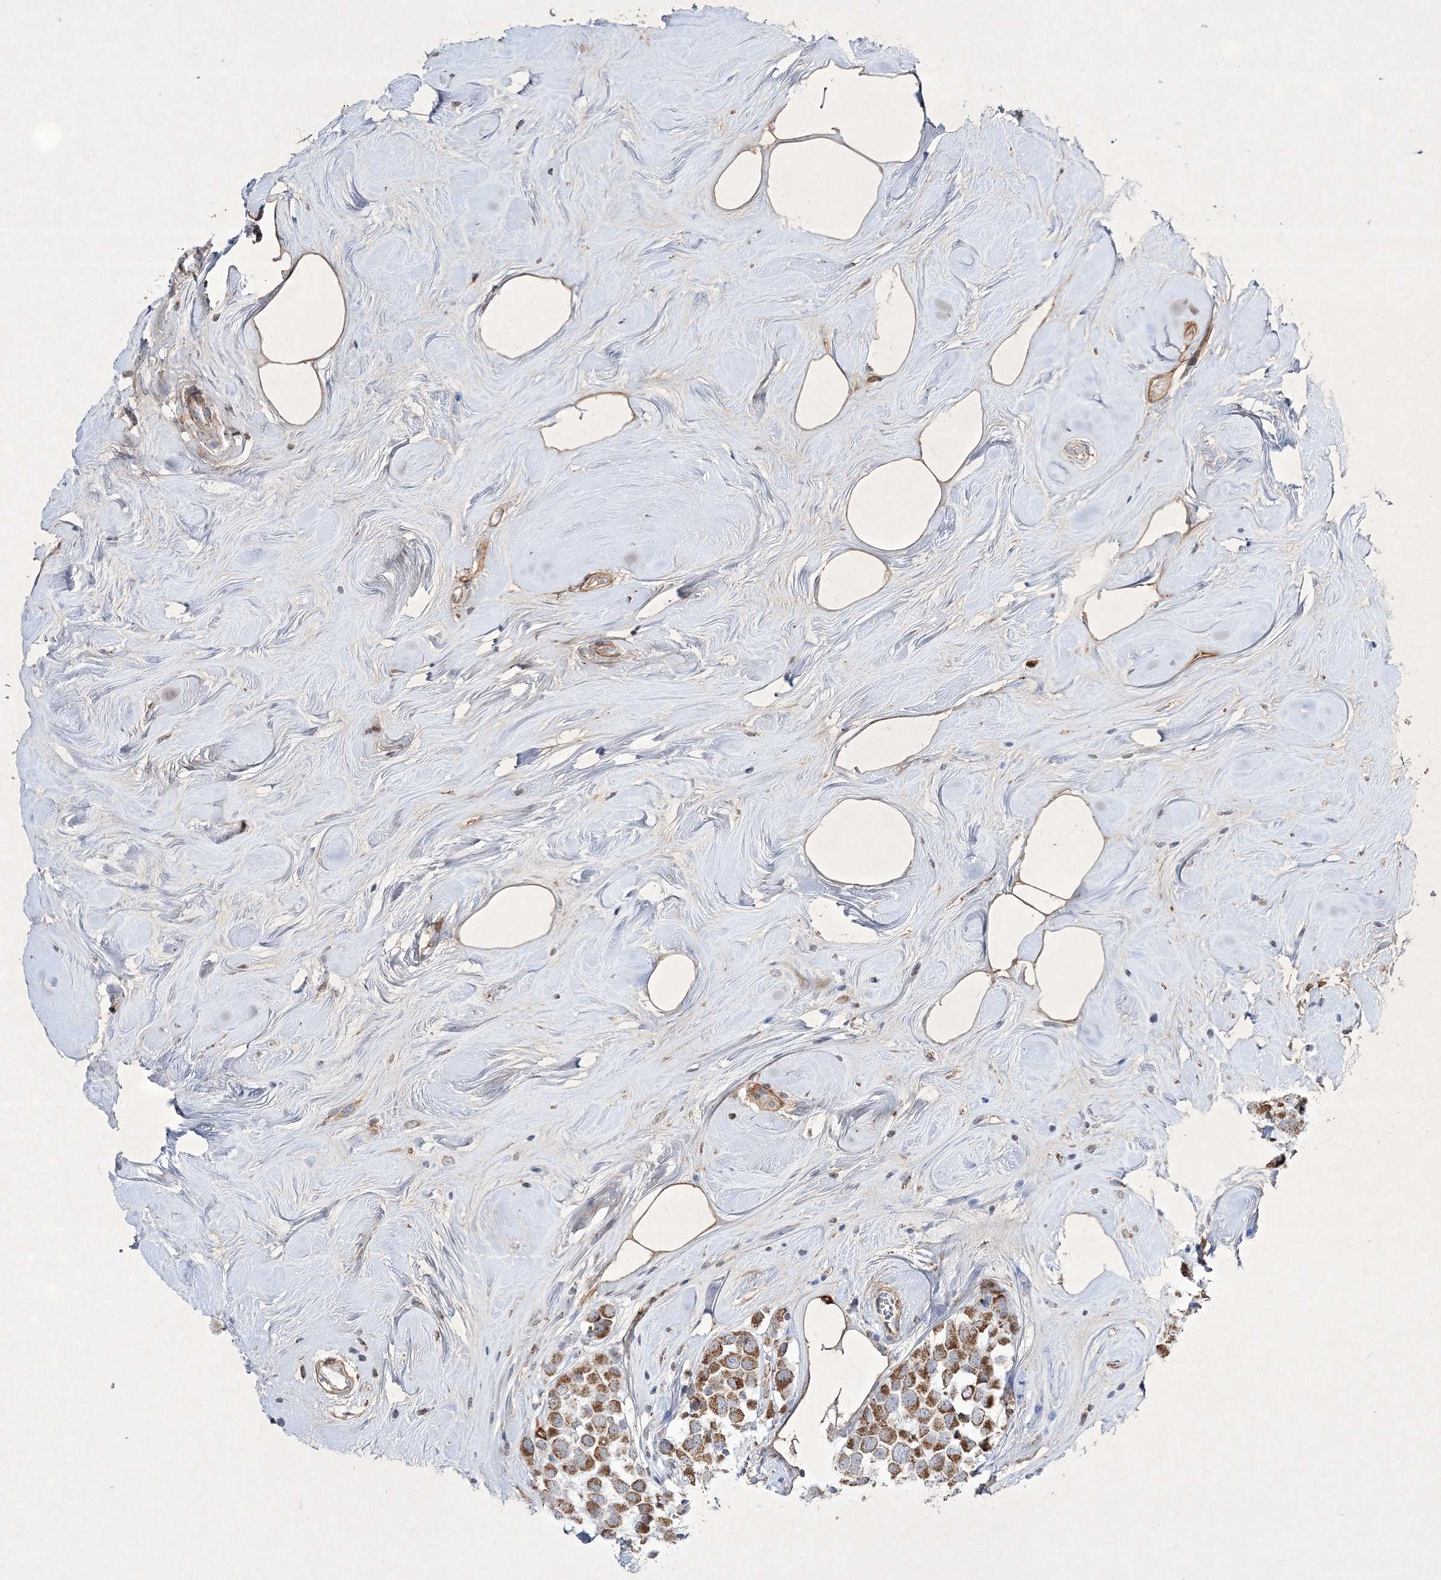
{"staining": {"intensity": "strong", "quantity": ">75%", "location": "cytoplasmic/membranous"}, "tissue": "breast cancer", "cell_type": "Tumor cells", "image_type": "cancer", "snomed": [{"axis": "morphology", "description": "Duct carcinoma"}, {"axis": "topography", "description": "Breast"}], "caption": "Human breast cancer stained with a protein marker displays strong staining in tumor cells.", "gene": "RICTOR", "patient": {"sex": "female", "age": 61}}